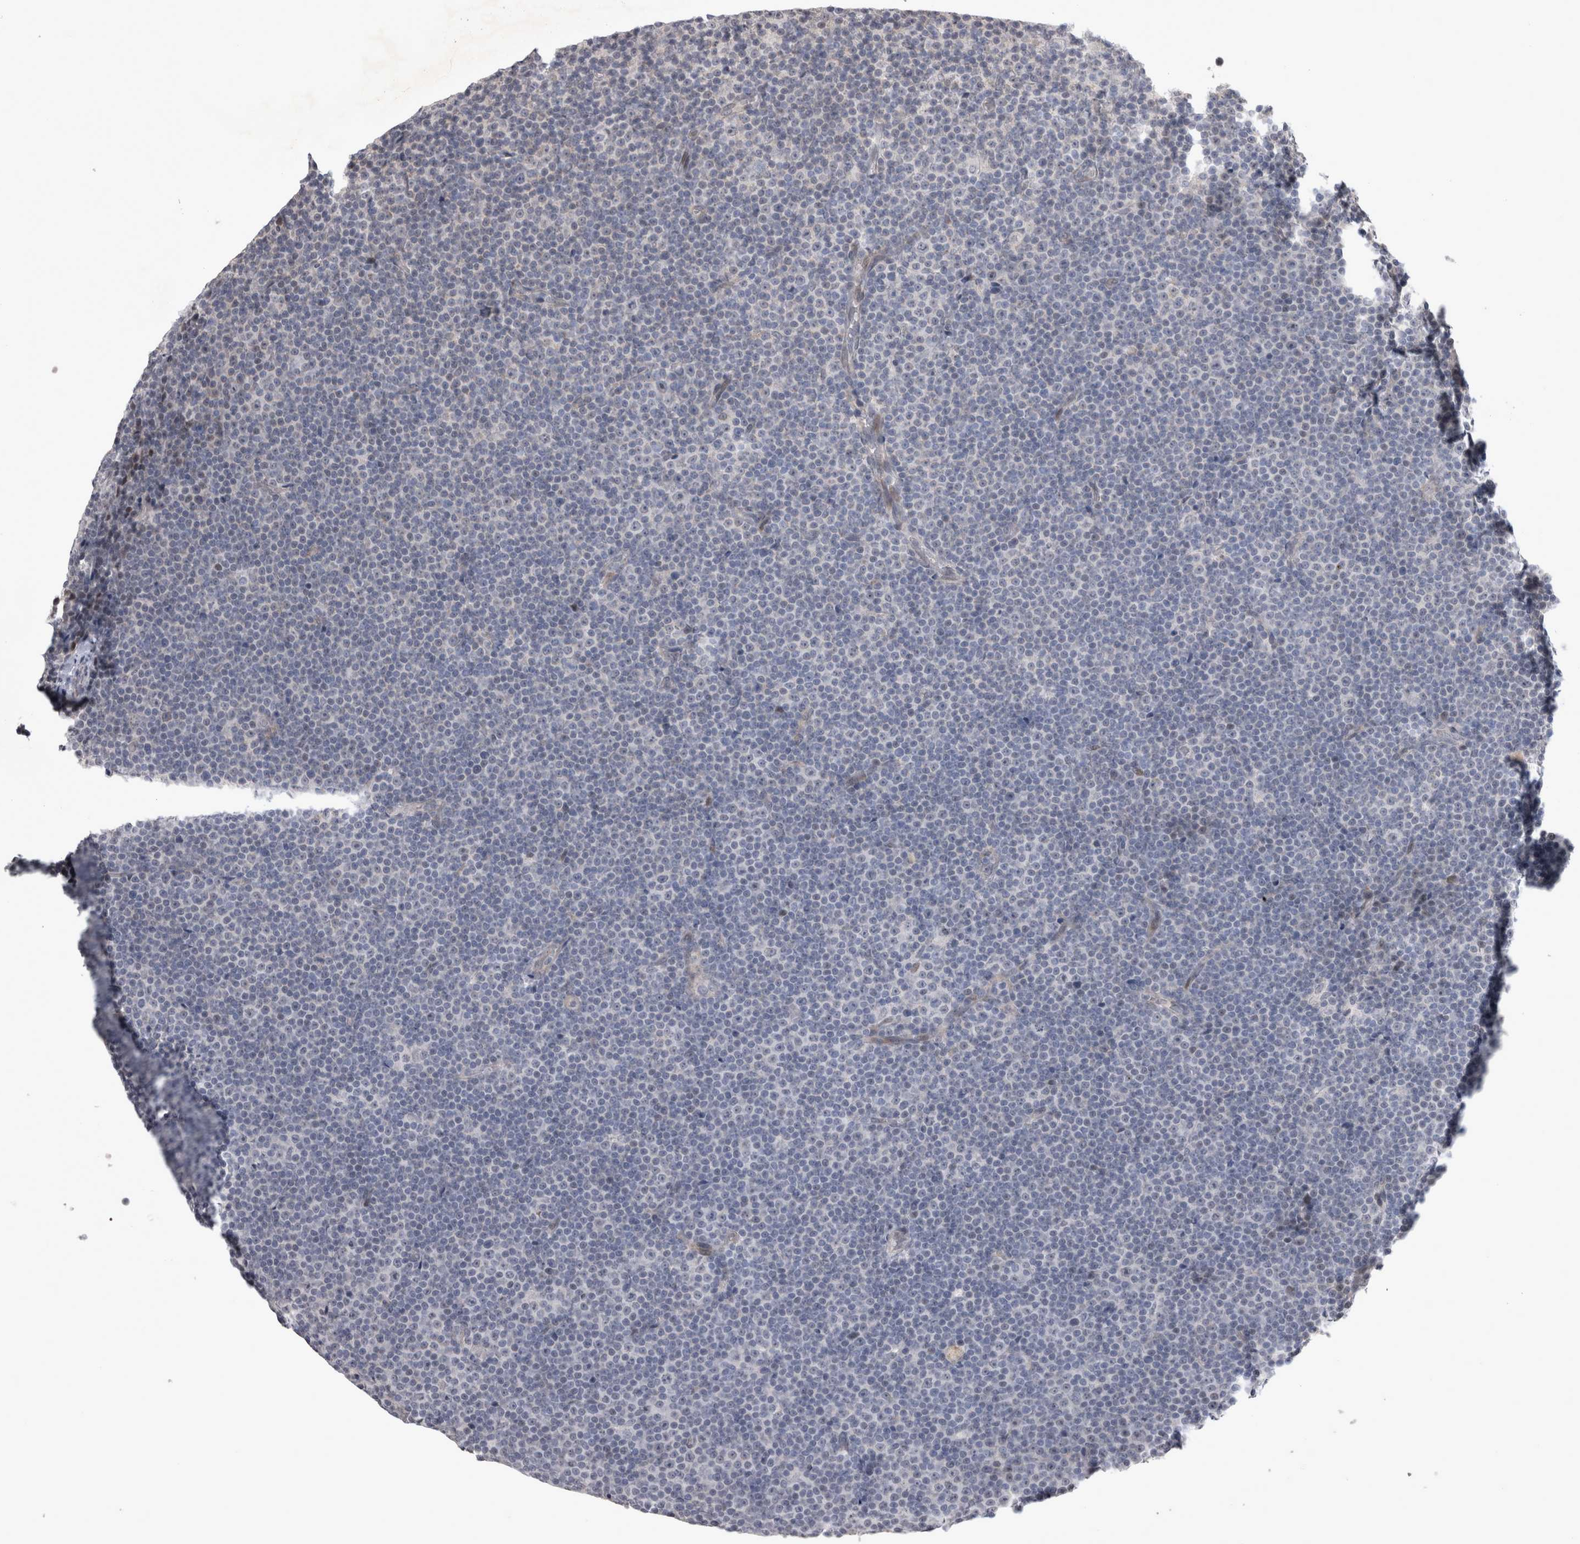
{"staining": {"intensity": "negative", "quantity": "none", "location": "none"}, "tissue": "lymphoma", "cell_type": "Tumor cells", "image_type": "cancer", "snomed": [{"axis": "morphology", "description": "Malignant lymphoma, non-Hodgkin's type, Low grade"}, {"axis": "topography", "description": "Lymph node"}], "caption": "There is no significant expression in tumor cells of lymphoma.", "gene": "IFI44", "patient": {"sex": "female", "age": 67}}